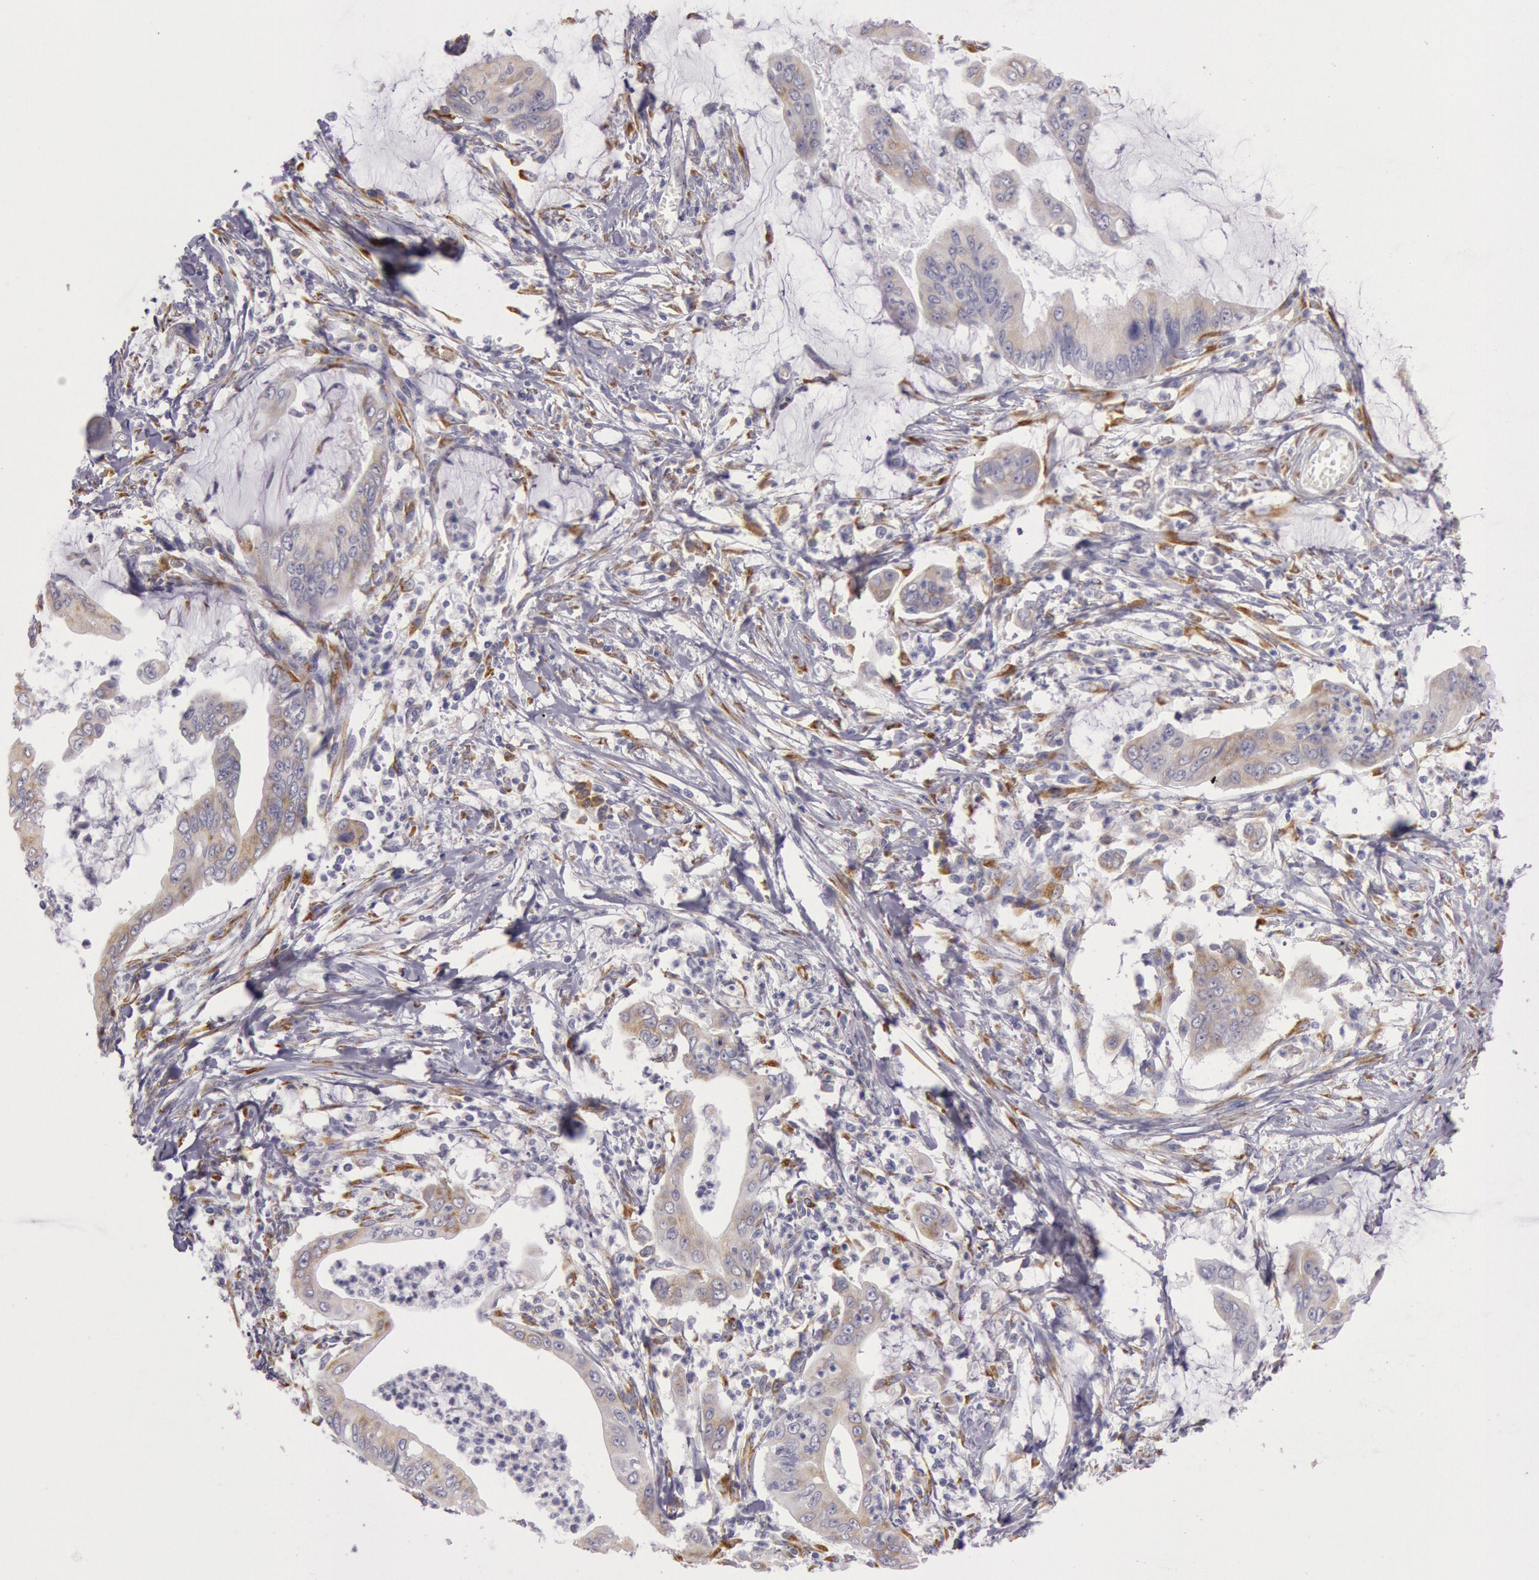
{"staining": {"intensity": "weak", "quantity": "25%-75%", "location": "cytoplasmic/membranous"}, "tissue": "stomach cancer", "cell_type": "Tumor cells", "image_type": "cancer", "snomed": [{"axis": "morphology", "description": "Adenocarcinoma, NOS"}, {"axis": "topography", "description": "Stomach, upper"}], "caption": "A micrograph showing weak cytoplasmic/membranous staining in about 25%-75% of tumor cells in adenocarcinoma (stomach), as visualized by brown immunohistochemical staining.", "gene": "CIDEB", "patient": {"sex": "male", "age": 80}}